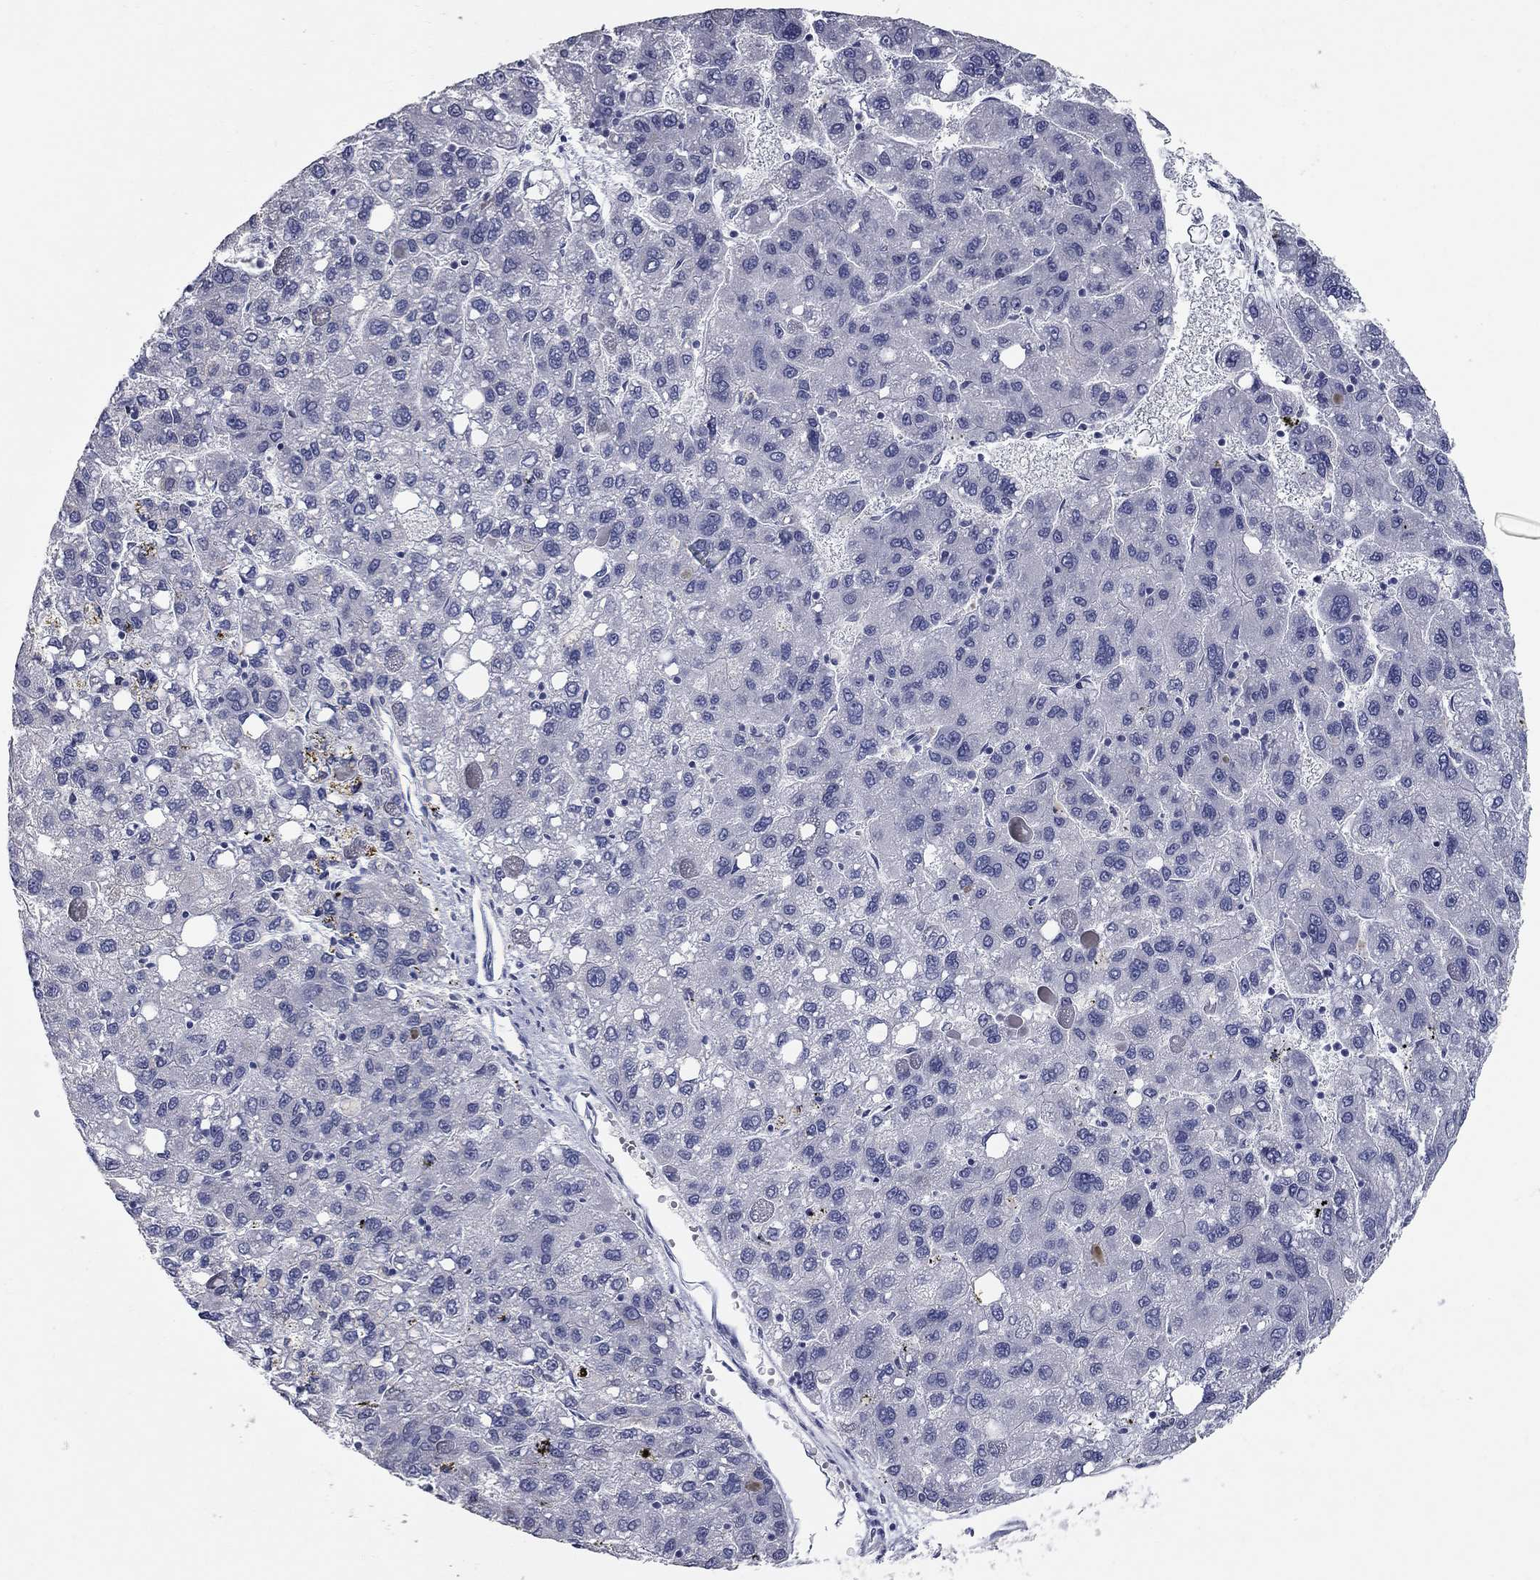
{"staining": {"intensity": "negative", "quantity": "none", "location": "none"}, "tissue": "liver cancer", "cell_type": "Tumor cells", "image_type": "cancer", "snomed": [{"axis": "morphology", "description": "Carcinoma, Hepatocellular, NOS"}, {"axis": "topography", "description": "Liver"}], "caption": "Photomicrograph shows no significant protein staining in tumor cells of hepatocellular carcinoma (liver).", "gene": "SYT12", "patient": {"sex": "female", "age": 82}}